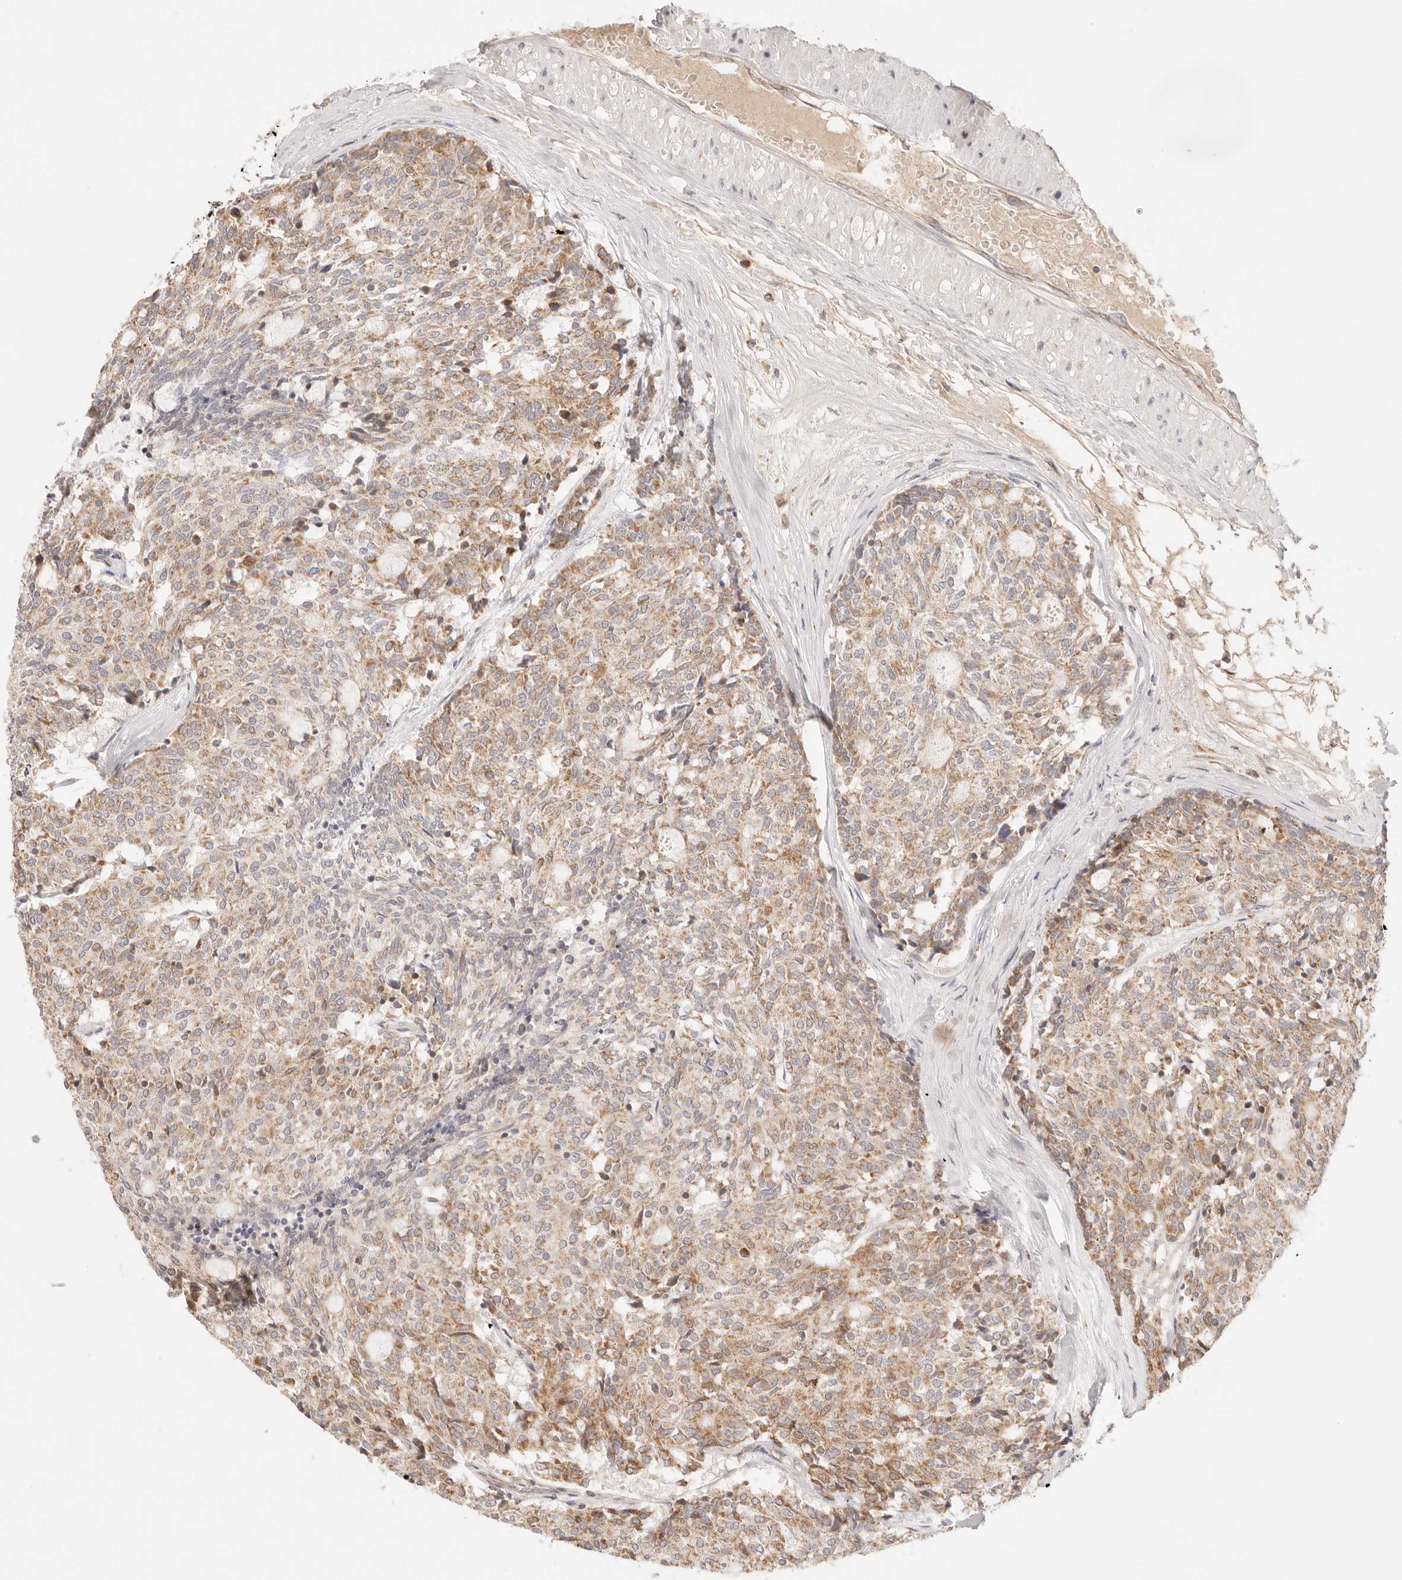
{"staining": {"intensity": "moderate", "quantity": ">75%", "location": "cytoplasmic/membranous"}, "tissue": "carcinoid", "cell_type": "Tumor cells", "image_type": "cancer", "snomed": [{"axis": "morphology", "description": "Carcinoid, malignant, NOS"}, {"axis": "topography", "description": "Pancreas"}], "caption": "This is an image of immunohistochemistry staining of malignant carcinoid, which shows moderate positivity in the cytoplasmic/membranous of tumor cells.", "gene": "COA6", "patient": {"sex": "female", "age": 54}}